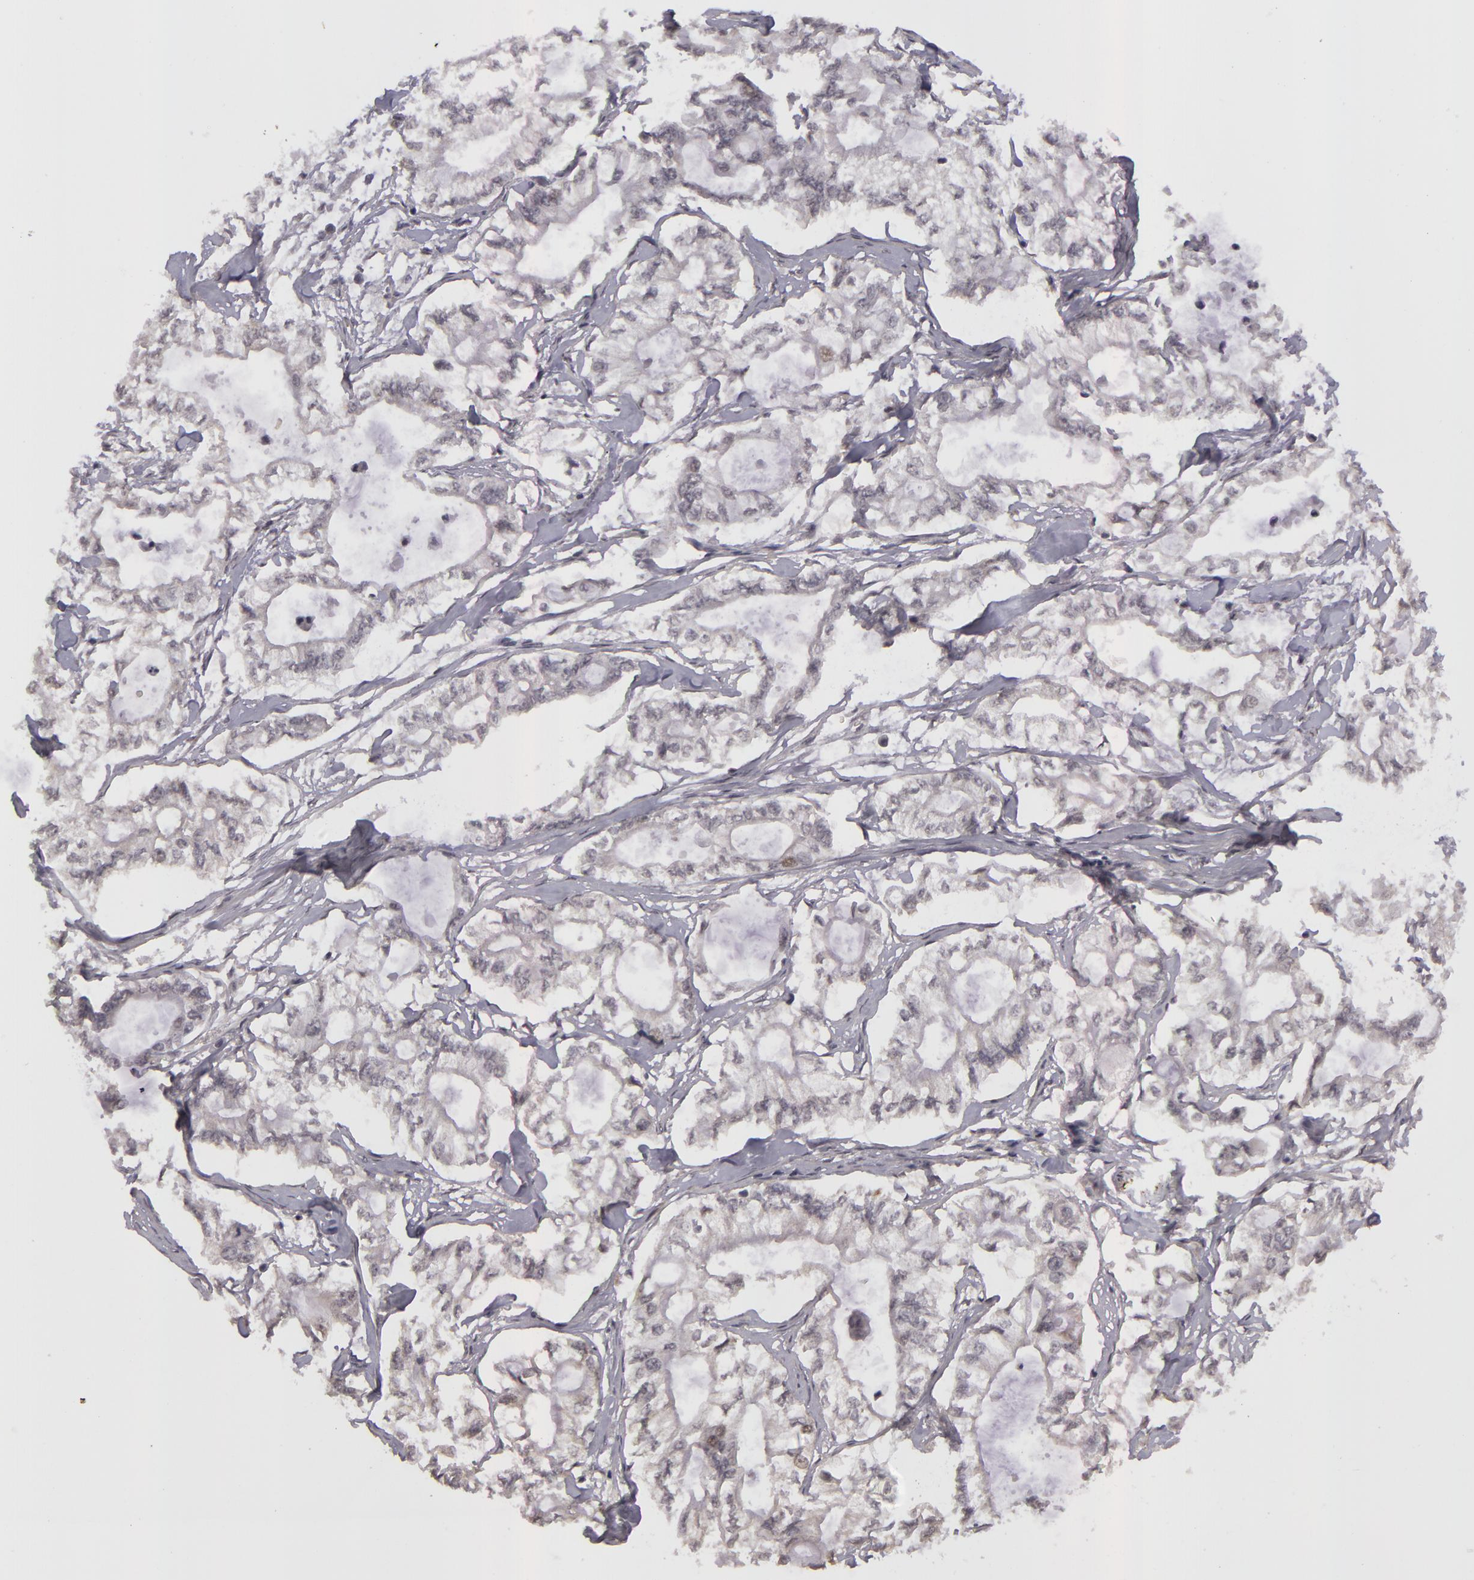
{"staining": {"intensity": "weak", "quantity": "<25%", "location": "nuclear"}, "tissue": "pancreatic cancer", "cell_type": "Tumor cells", "image_type": "cancer", "snomed": [{"axis": "morphology", "description": "Adenocarcinoma, NOS"}, {"axis": "topography", "description": "Pancreas"}], "caption": "High magnification brightfield microscopy of pancreatic cancer (adenocarcinoma) stained with DAB (brown) and counterstained with hematoxylin (blue): tumor cells show no significant positivity.", "gene": "RRP7A", "patient": {"sex": "male", "age": 79}}